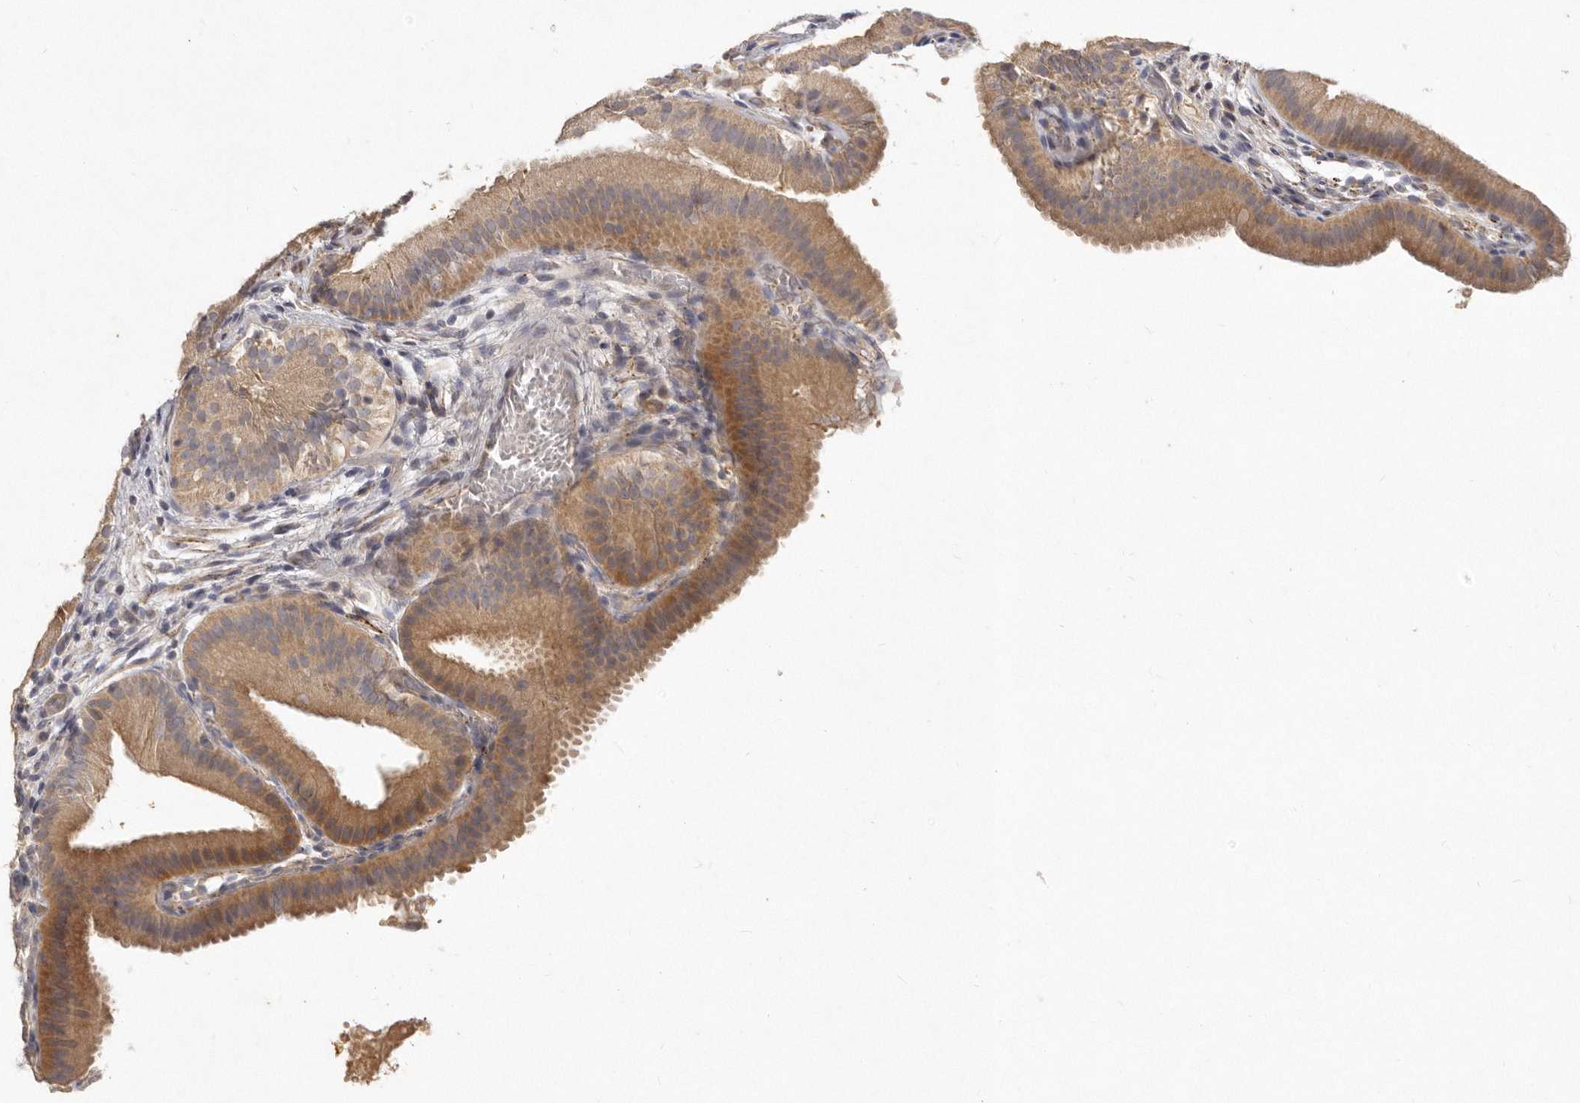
{"staining": {"intensity": "moderate", "quantity": ">75%", "location": "cytoplasmic/membranous"}, "tissue": "gallbladder", "cell_type": "Glandular cells", "image_type": "normal", "snomed": [{"axis": "morphology", "description": "Normal tissue, NOS"}, {"axis": "topography", "description": "Gallbladder"}], "caption": "This is an image of immunohistochemistry (IHC) staining of normal gallbladder, which shows moderate staining in the cytoplasmic/membranous of glandular cells.", "gene": "SLC22A1", "patient": {"sex": "female", "age": 30}}